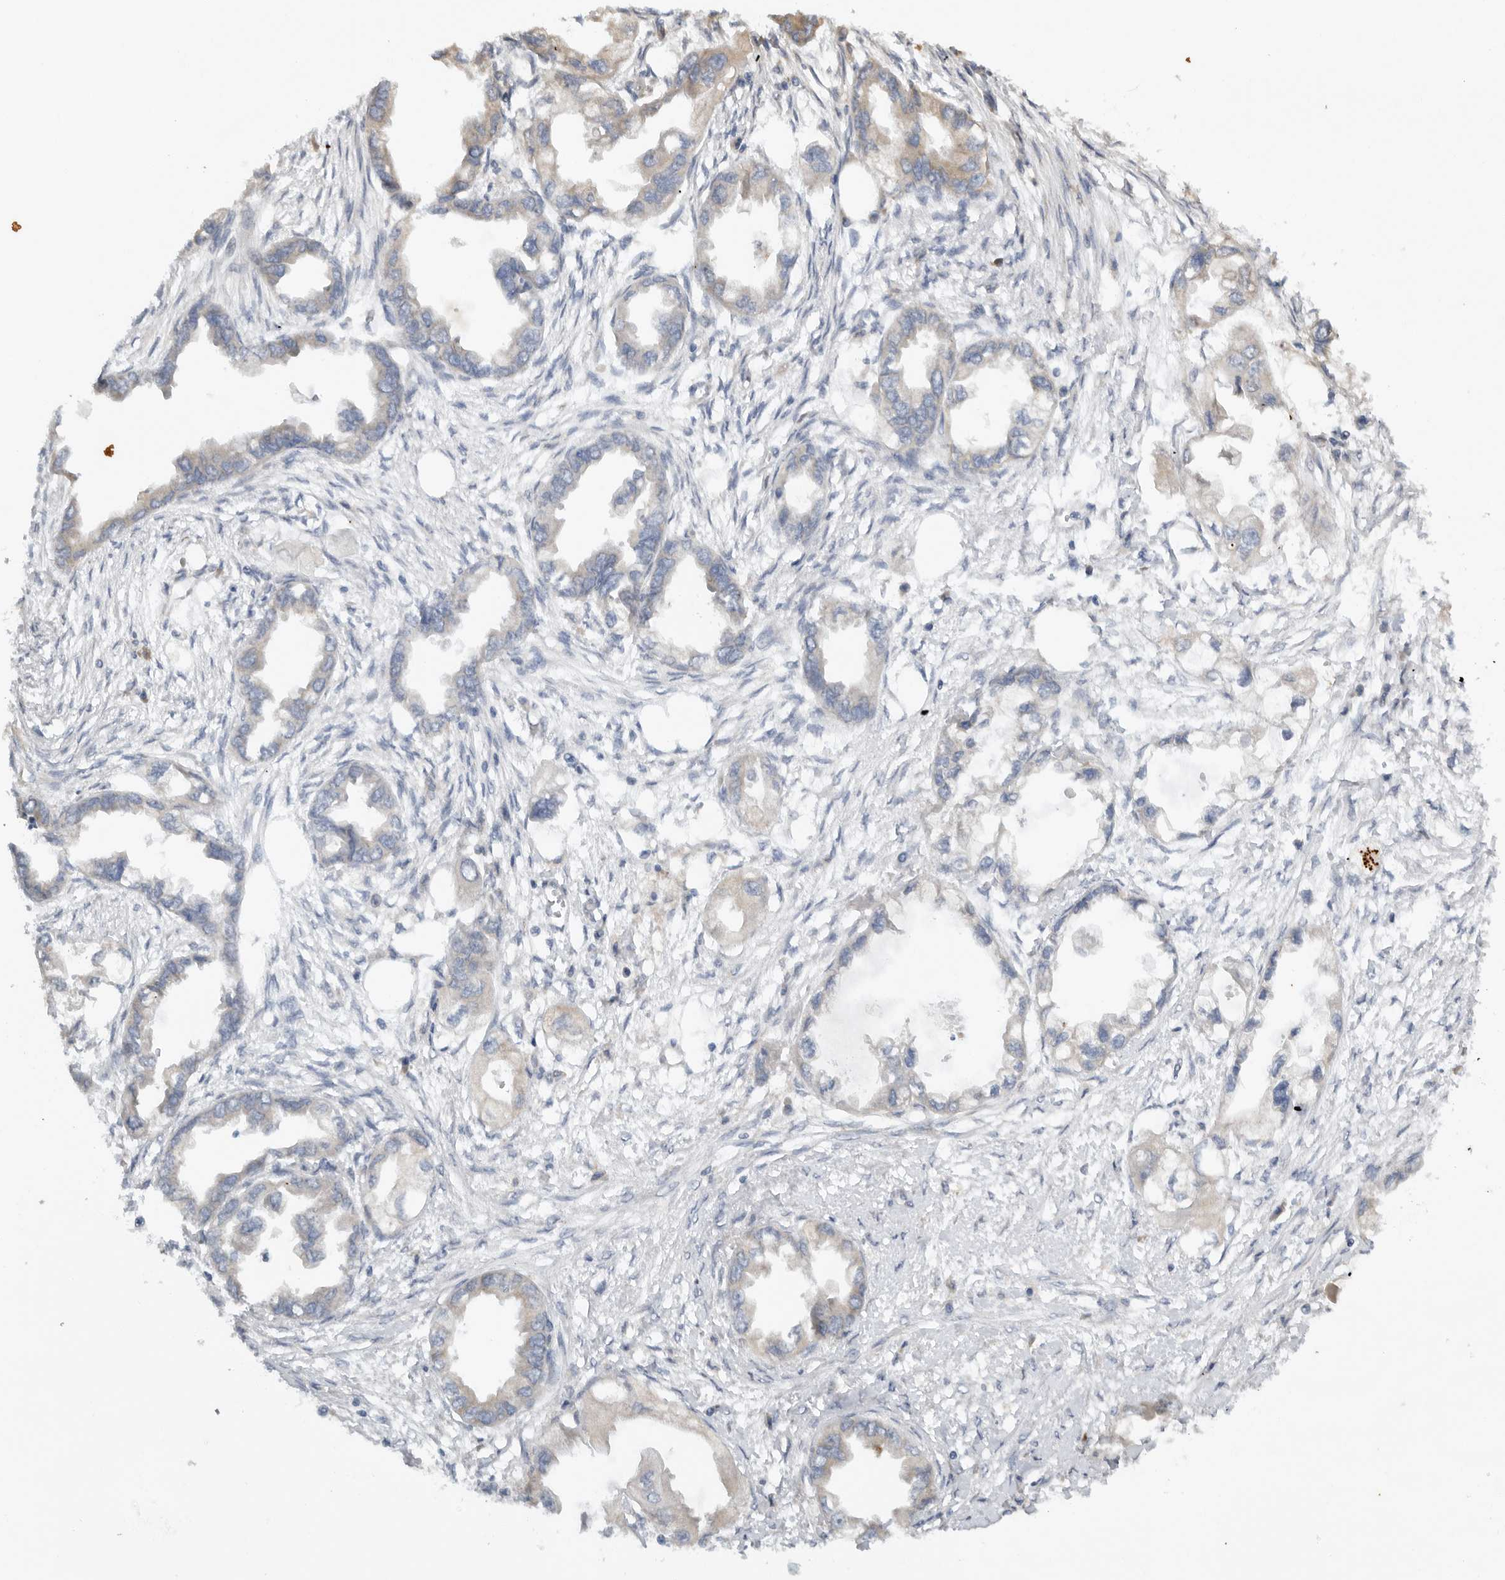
{"staining": {"intensity": "weak", "quantity": "<25%", "location": "cytoplasmic/membranous"}, "tissue": "endometrial cancer", "cell_type": "Tumor cells", "image_type": "cancer", "snomed": [{"axis": "morphology", "description": "Adenocarcinoma, NOS"}, {"axis": "morphology", "description": "Adenocarcinoma, metastatic, NOS"}, {"axis": "topography", "description": "Adipose tissue"}, {"axis": "topography", "description": "Endometrium"}], "caption": "Tumor cells show no significant staining in endometrial cancer.", "gene": "AASDHPPT", "patient": {"sex": "female", "age": 67}}